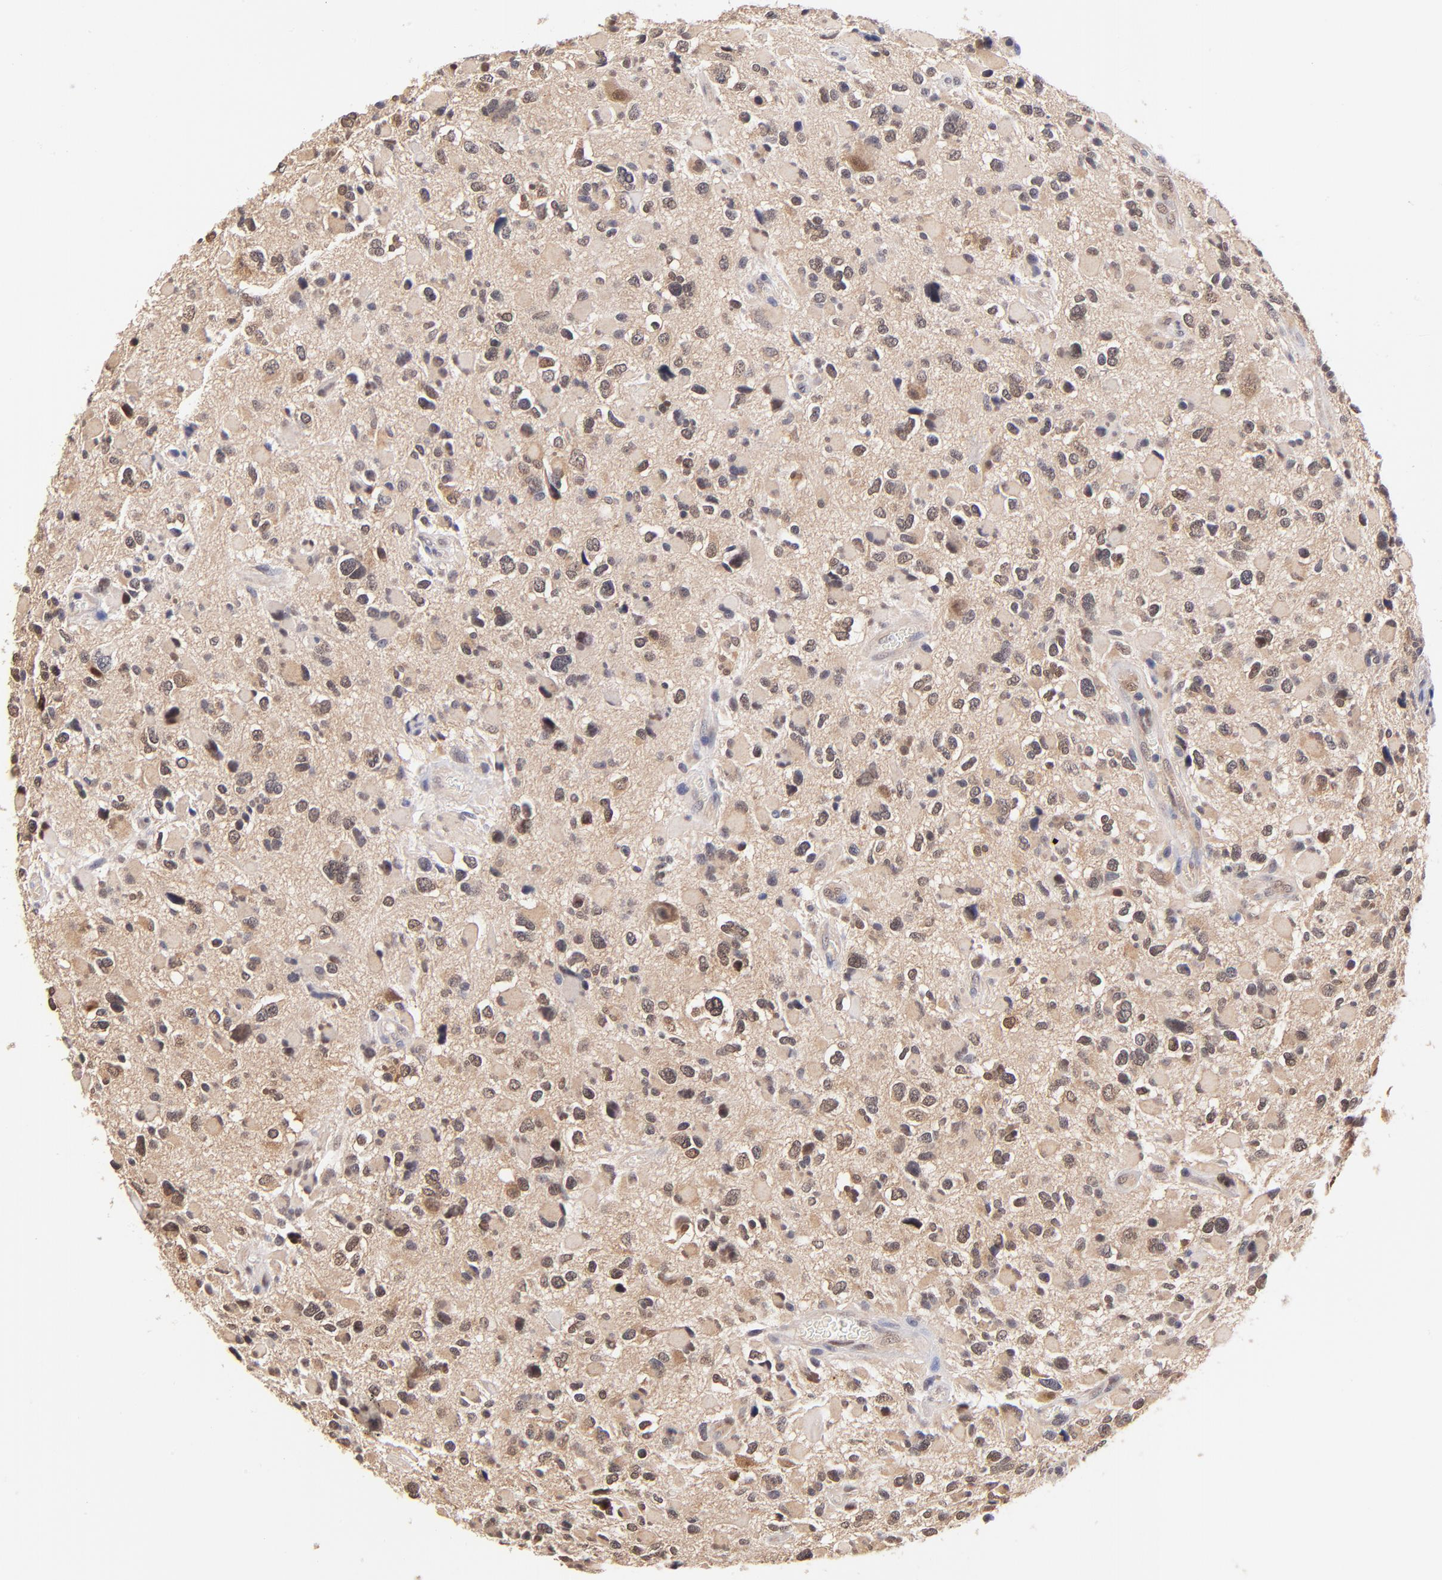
{"staining": {"intensity": "weak", "quantity": "25%-75%", "location": "nuclear"}, "tissue": "glioma", "cell_type": "Tumor cells", "image_type": "cancer", "snomed": [{"axis": "morphology", "description": "Glioma, malignant, High grade"}, {"axis": "topography", "description": "Brain"}], "caption": "Glioma stained with DAB immunohistochemistry exhibits low levels of weak nuclear expression in approximately 25%-75% of tumor cells.", "gene": "TXNL1", "patient": {"sex": "female", "age": 37}}